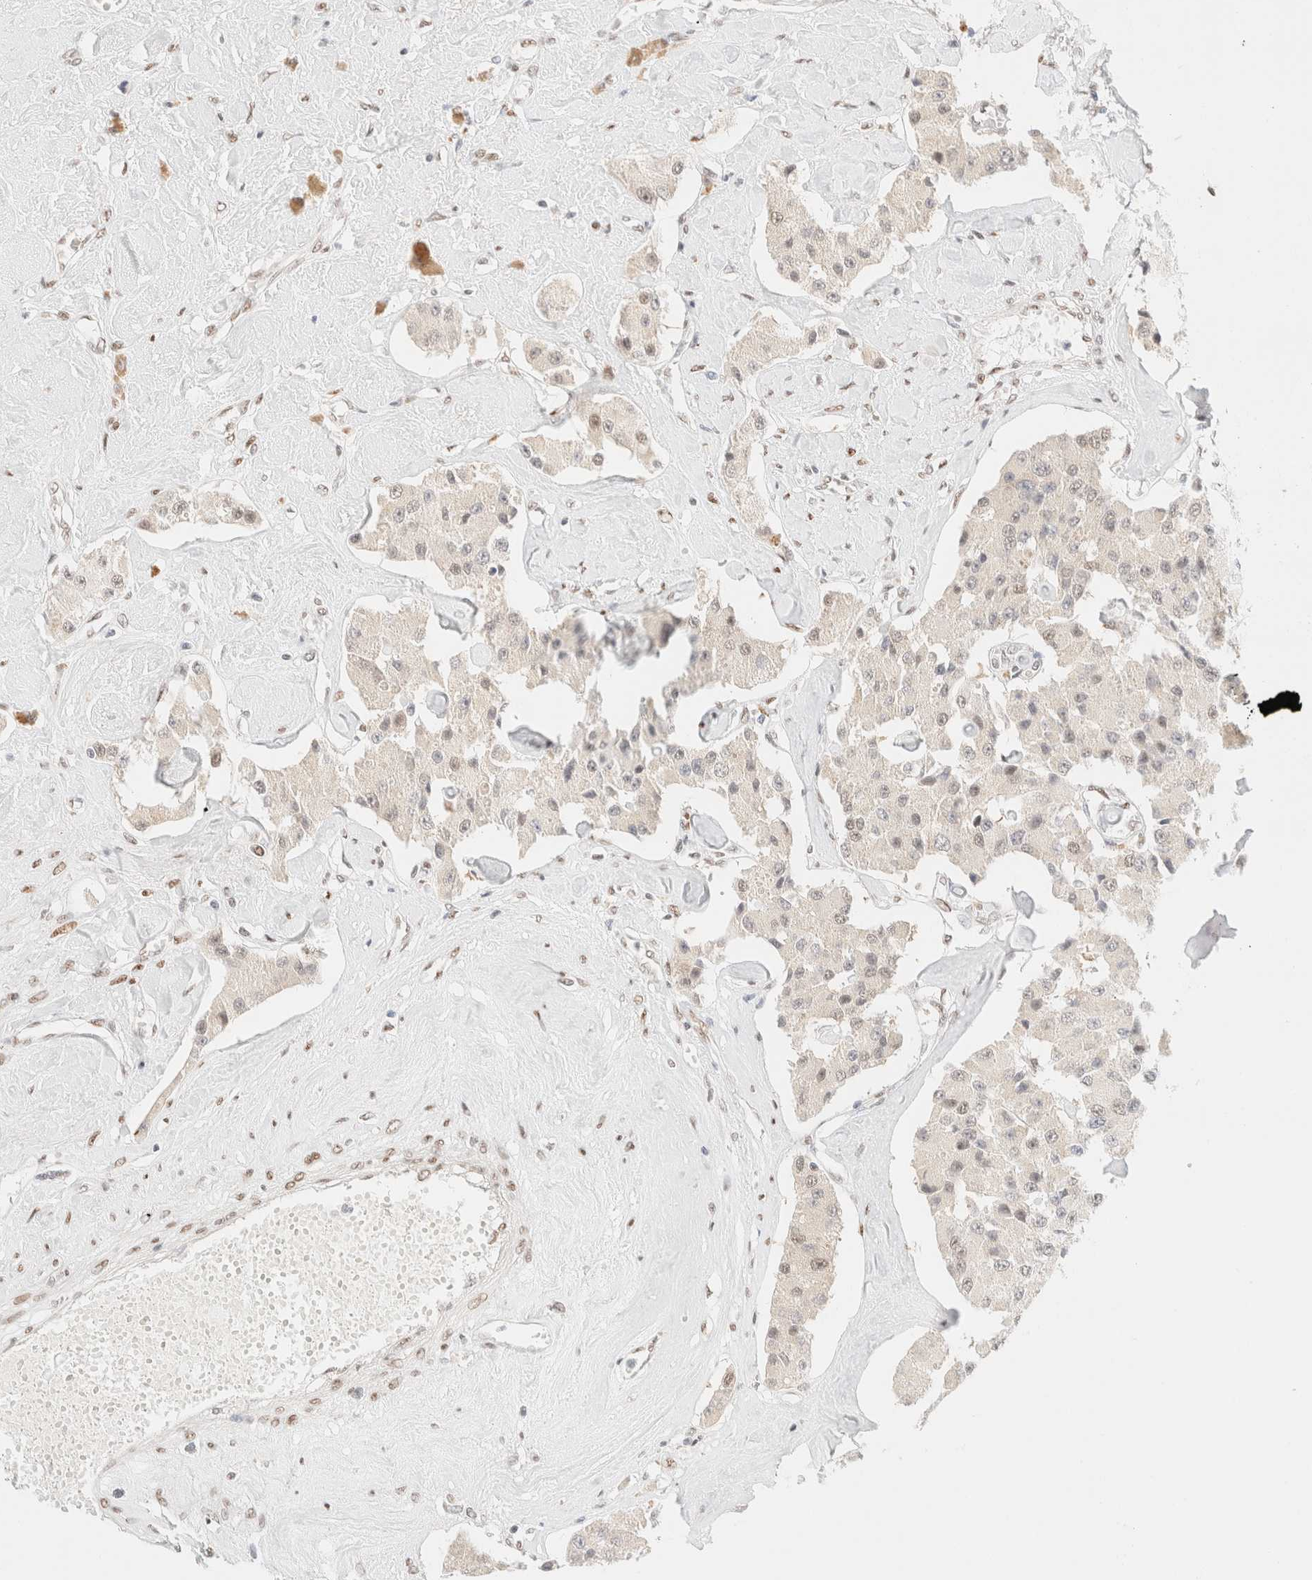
{"staining": {"intensity": "weak", "quantity": "<25%", "location": "nuclear"}, "tissue": "carcinoid", "cell_type": "Tumor cells", "image_type": "cancer", "snomed": [{"axis": "morphology", "description": "Carcinoid, malignant, NOS"}, {"axis": "topography", "description": "Pancreas"}], "caption": "A high-resolution image shows immunohistochemistry staining of malignant carcinoid, which reveals no significant staining in tumor cells. (DAB IHC with hematoxylin counter stain).", "gene": "CIC", "patient": {"sex": "male", "age": 41}}